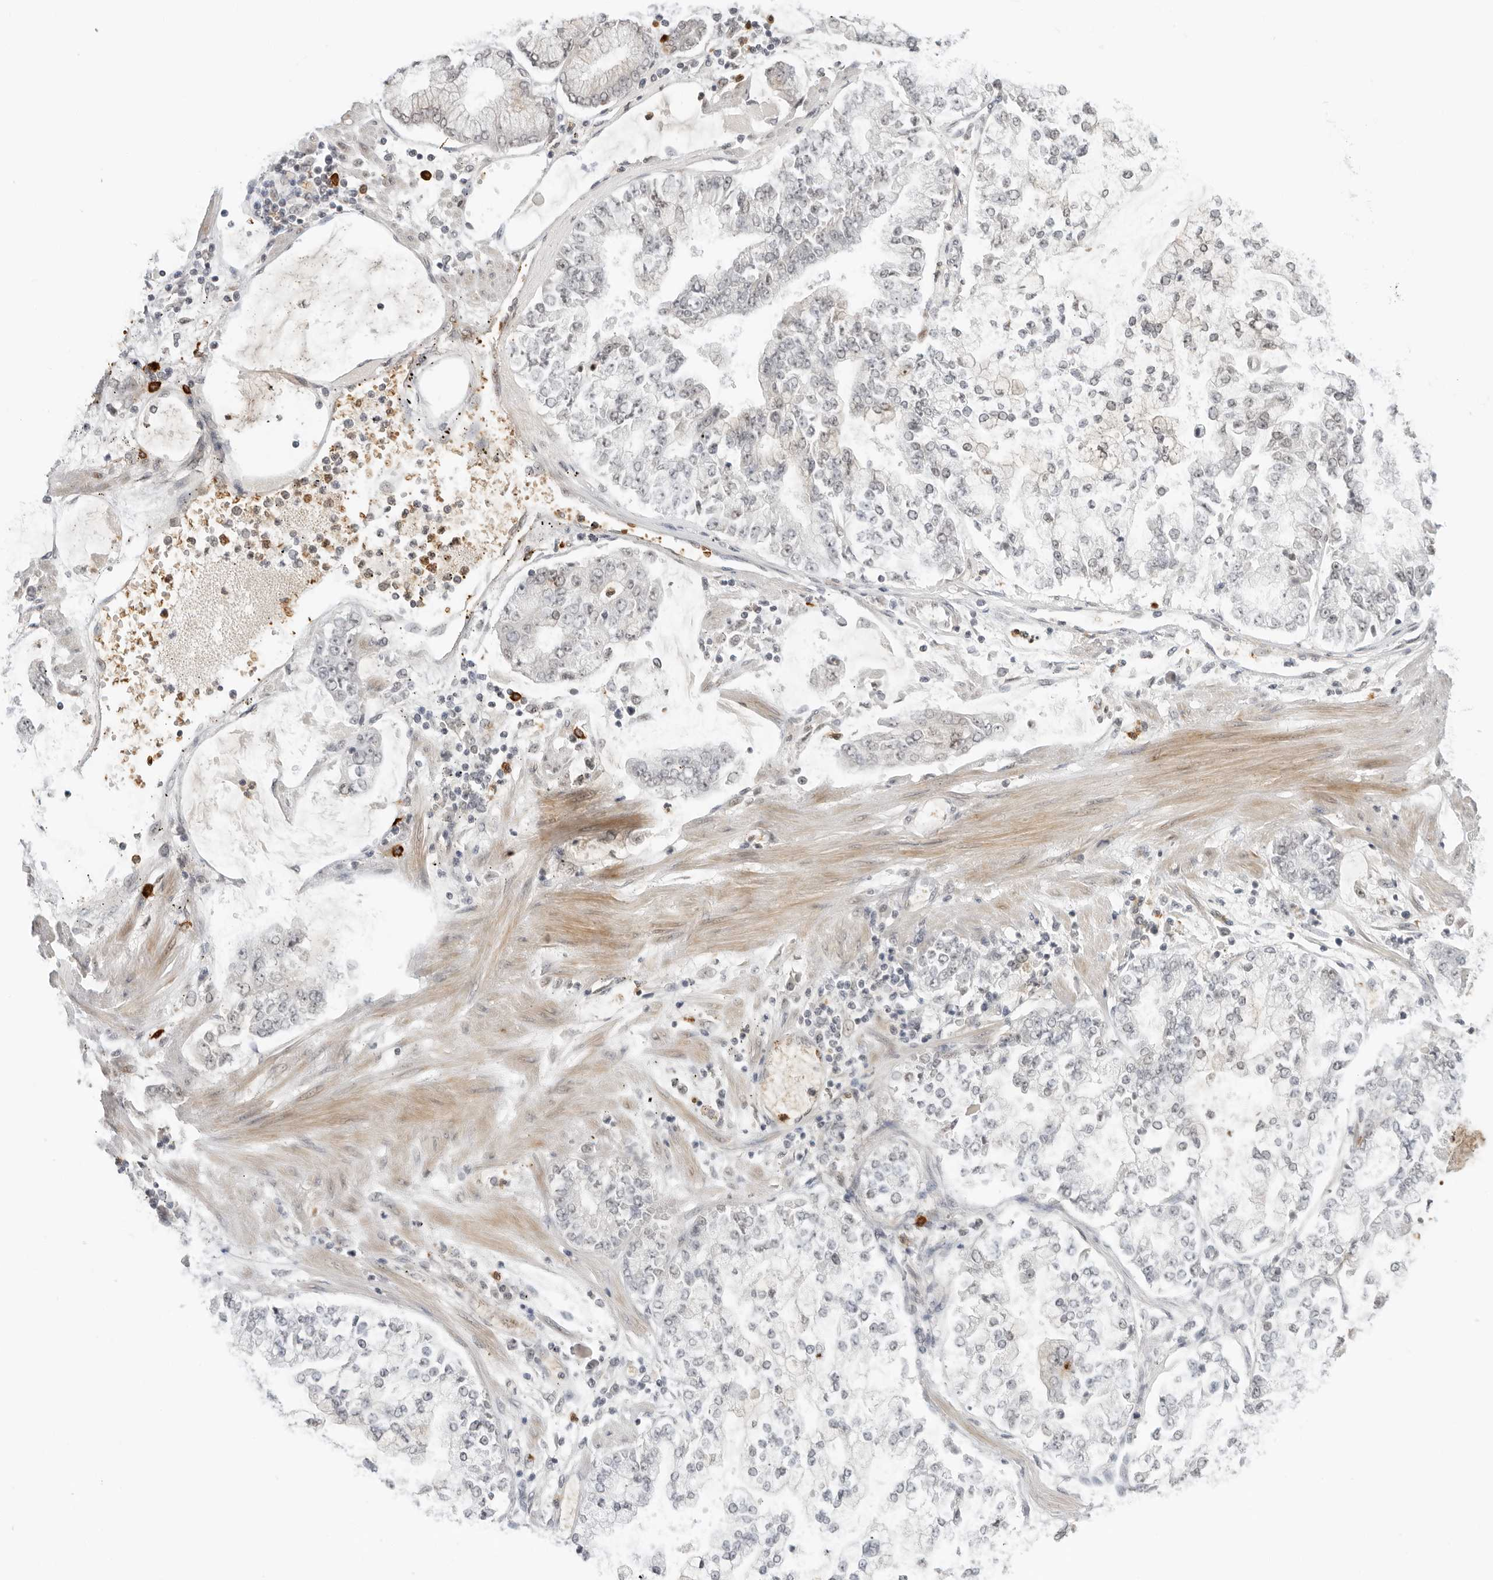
{"staining": {"intensity": "negative", "quantity": "none", "location": "none"}, "tissue": "stomach cancer", "cell_type": "Tumor cells", "image_type": "cancer", "snomed": [{"axis": "morphology", "description": "Adenocarcinoma, NOS"}, {"axis": "topography", "description": "Stomach"}], "caption": "IHC image of human stomach cancer (adenocarcinoma) stained for a protein (brown), which exhibits no staining in tumor cells.", "gene": "SUGCT", "patient": {"sex": "male", "age": 76}}